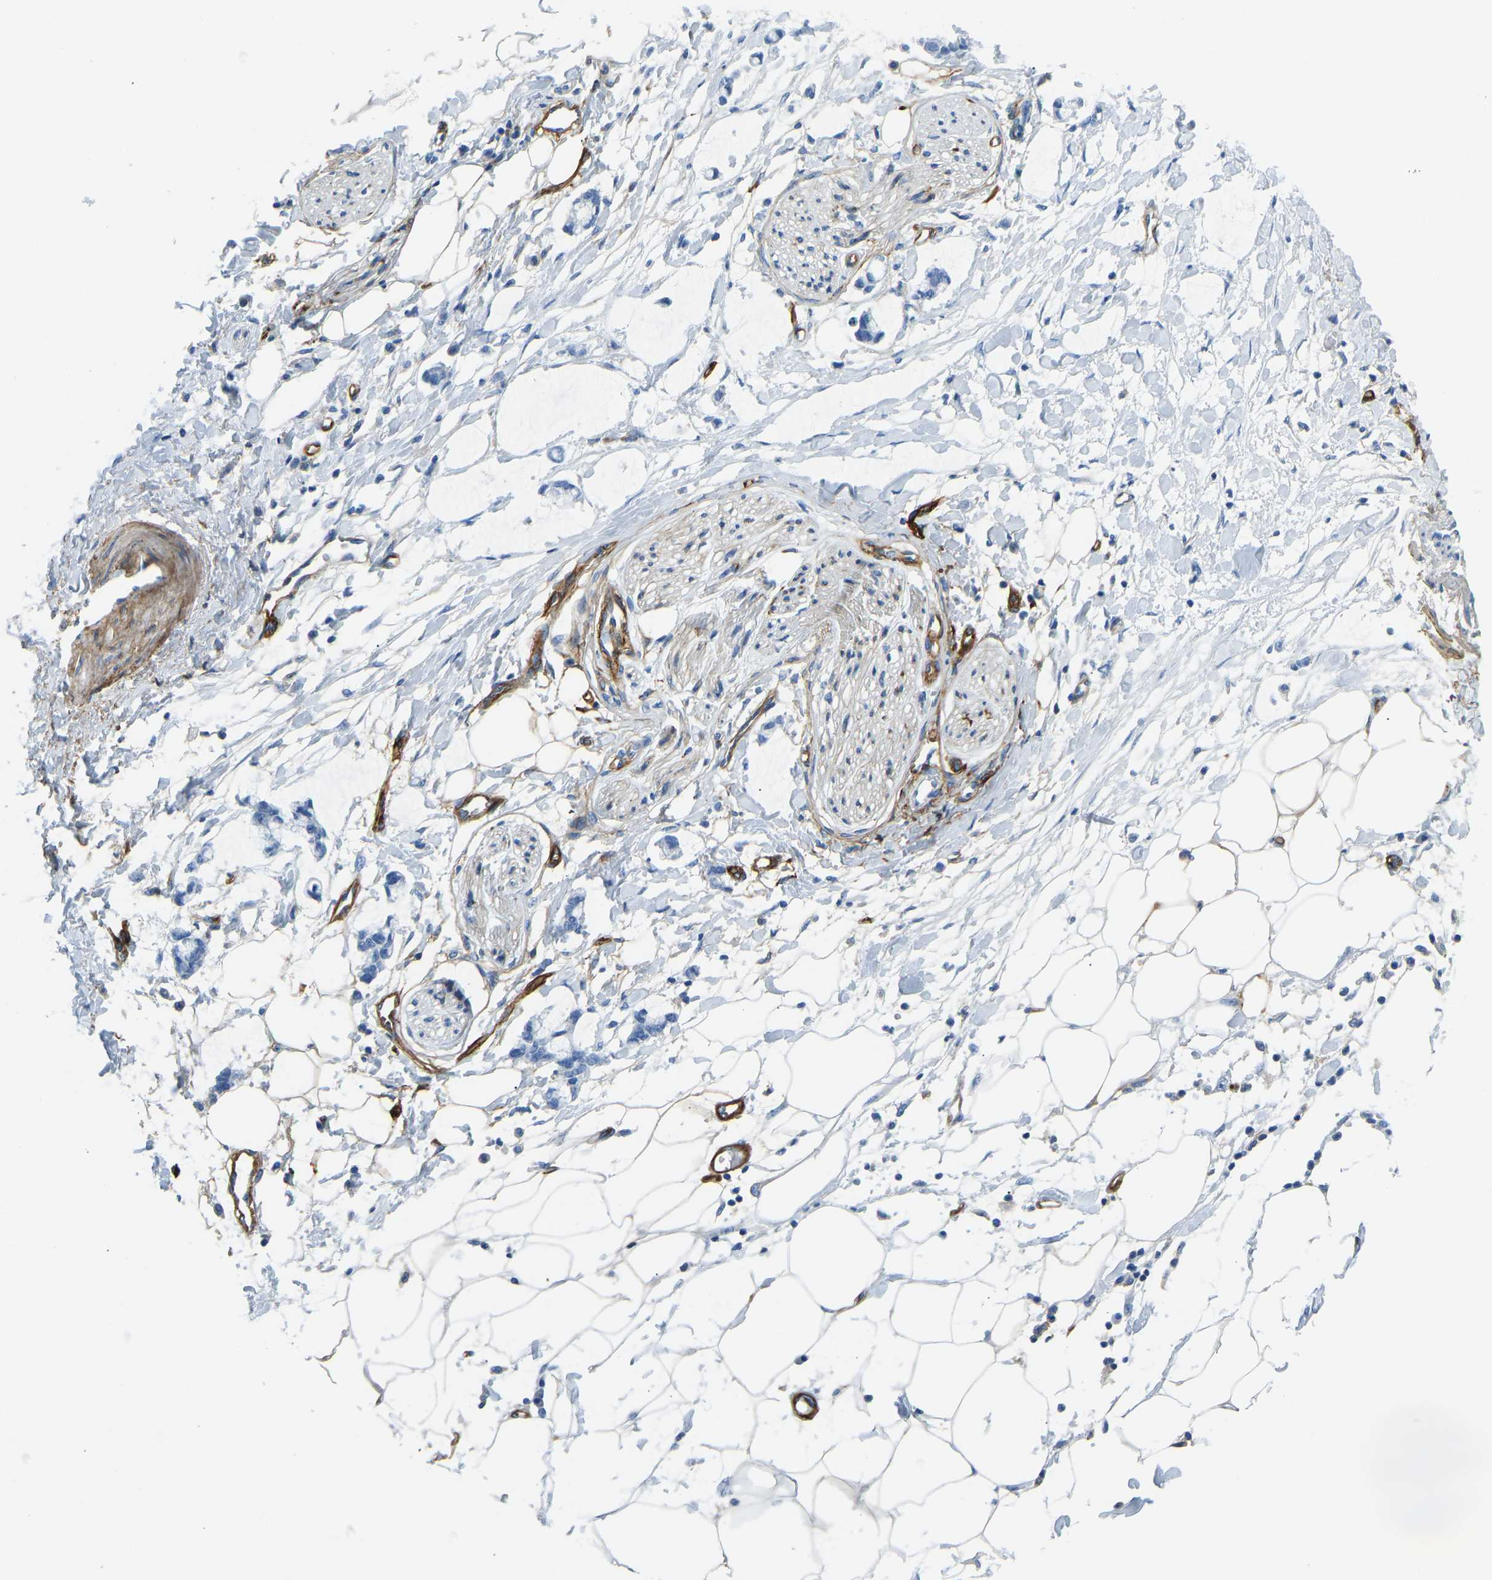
{"staining": {"intensity": "negative", "quantity": "none", "location": "none"}, "tissue": "adipose tissue", "cell_type": "Adipocytes", "image_type": "normal", "snomed": [{"axis": "morphology", "description": "Normal tissue, NOS"}, {"axis": "morphology", "description": "Adenocarcinoma, NOS"}, {"axis": "topography", "description": "Colon"}, {"axis": "topography", "description": "Peripheral nerve tissue"}], "caption": "This image is of benign adipose tissue stained with immunohistochemistry to label a protein in brown with the nuclei are counter-stained blue. There is no staining in adipocytes. Brightfield microscopy of IHC stained with DAB (brown) and hematoxylin (blue), captured at high magnification.", "gene": "COL15A1", "patient": {"sex": "male", "age": 14}}